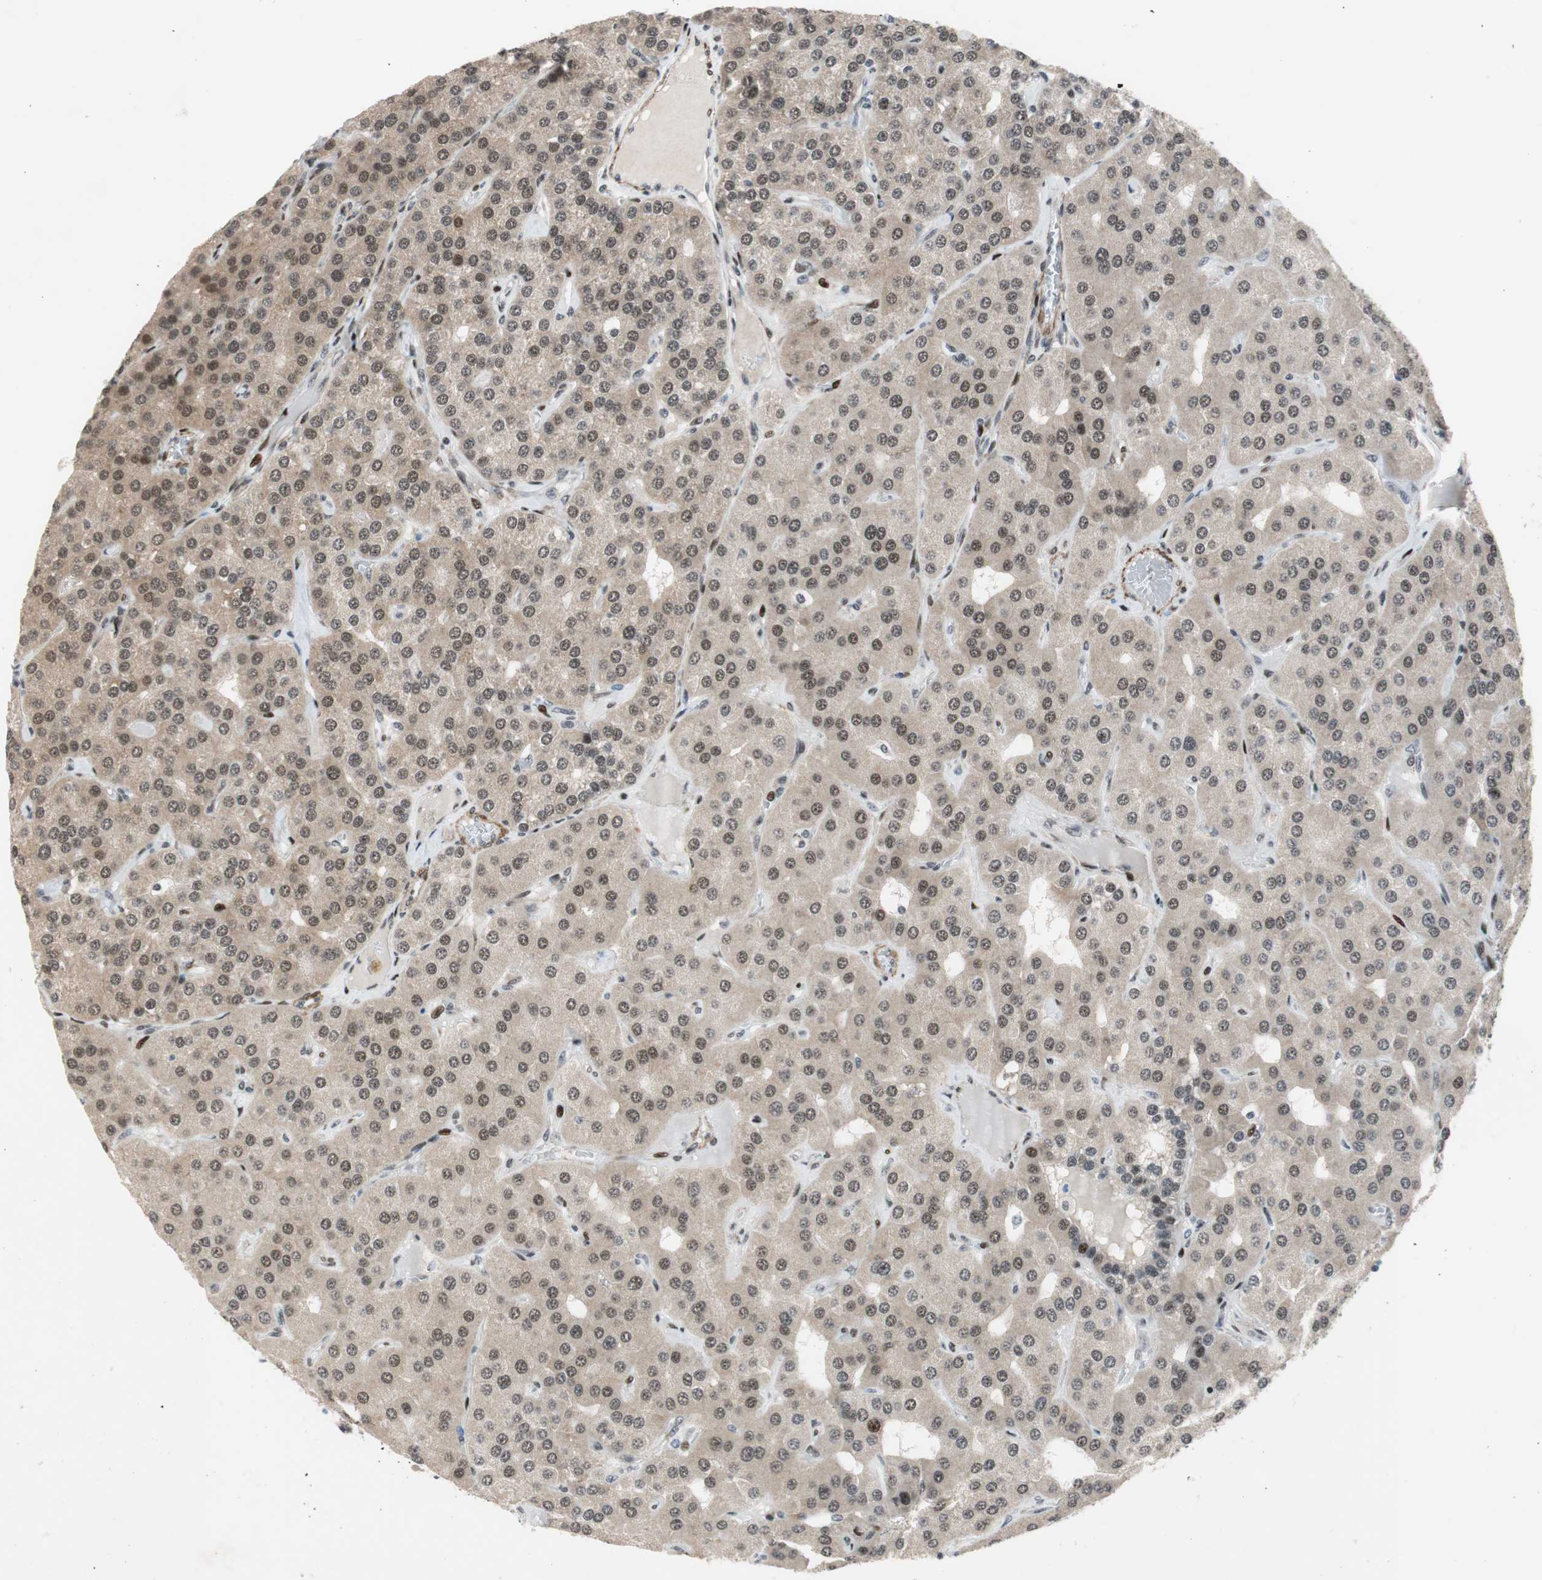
{"staining": {"intensity": "weak", "quantity": ">75%", "location": "cytoplasmic/membranous"}, "tissue": "parathyroid gland", "cell_type": "Glandular cells", "image_type": "normal", "snomed": [{"axis": "morphology", "description": "Normal tissue, NOS"}, {"axis": "morphology", "description": "Adenoma, NOS"}, {"axis": "topography", "description": "Parathyroid gland"}], "caption": "Protein expression analysis of benign parathyroid gland demonstrates weak cytoplasmic/membranous expression in about >75% of glandular cells.", "gene": "FBXO44", "patient": {"sex": "female", "age": 86}}